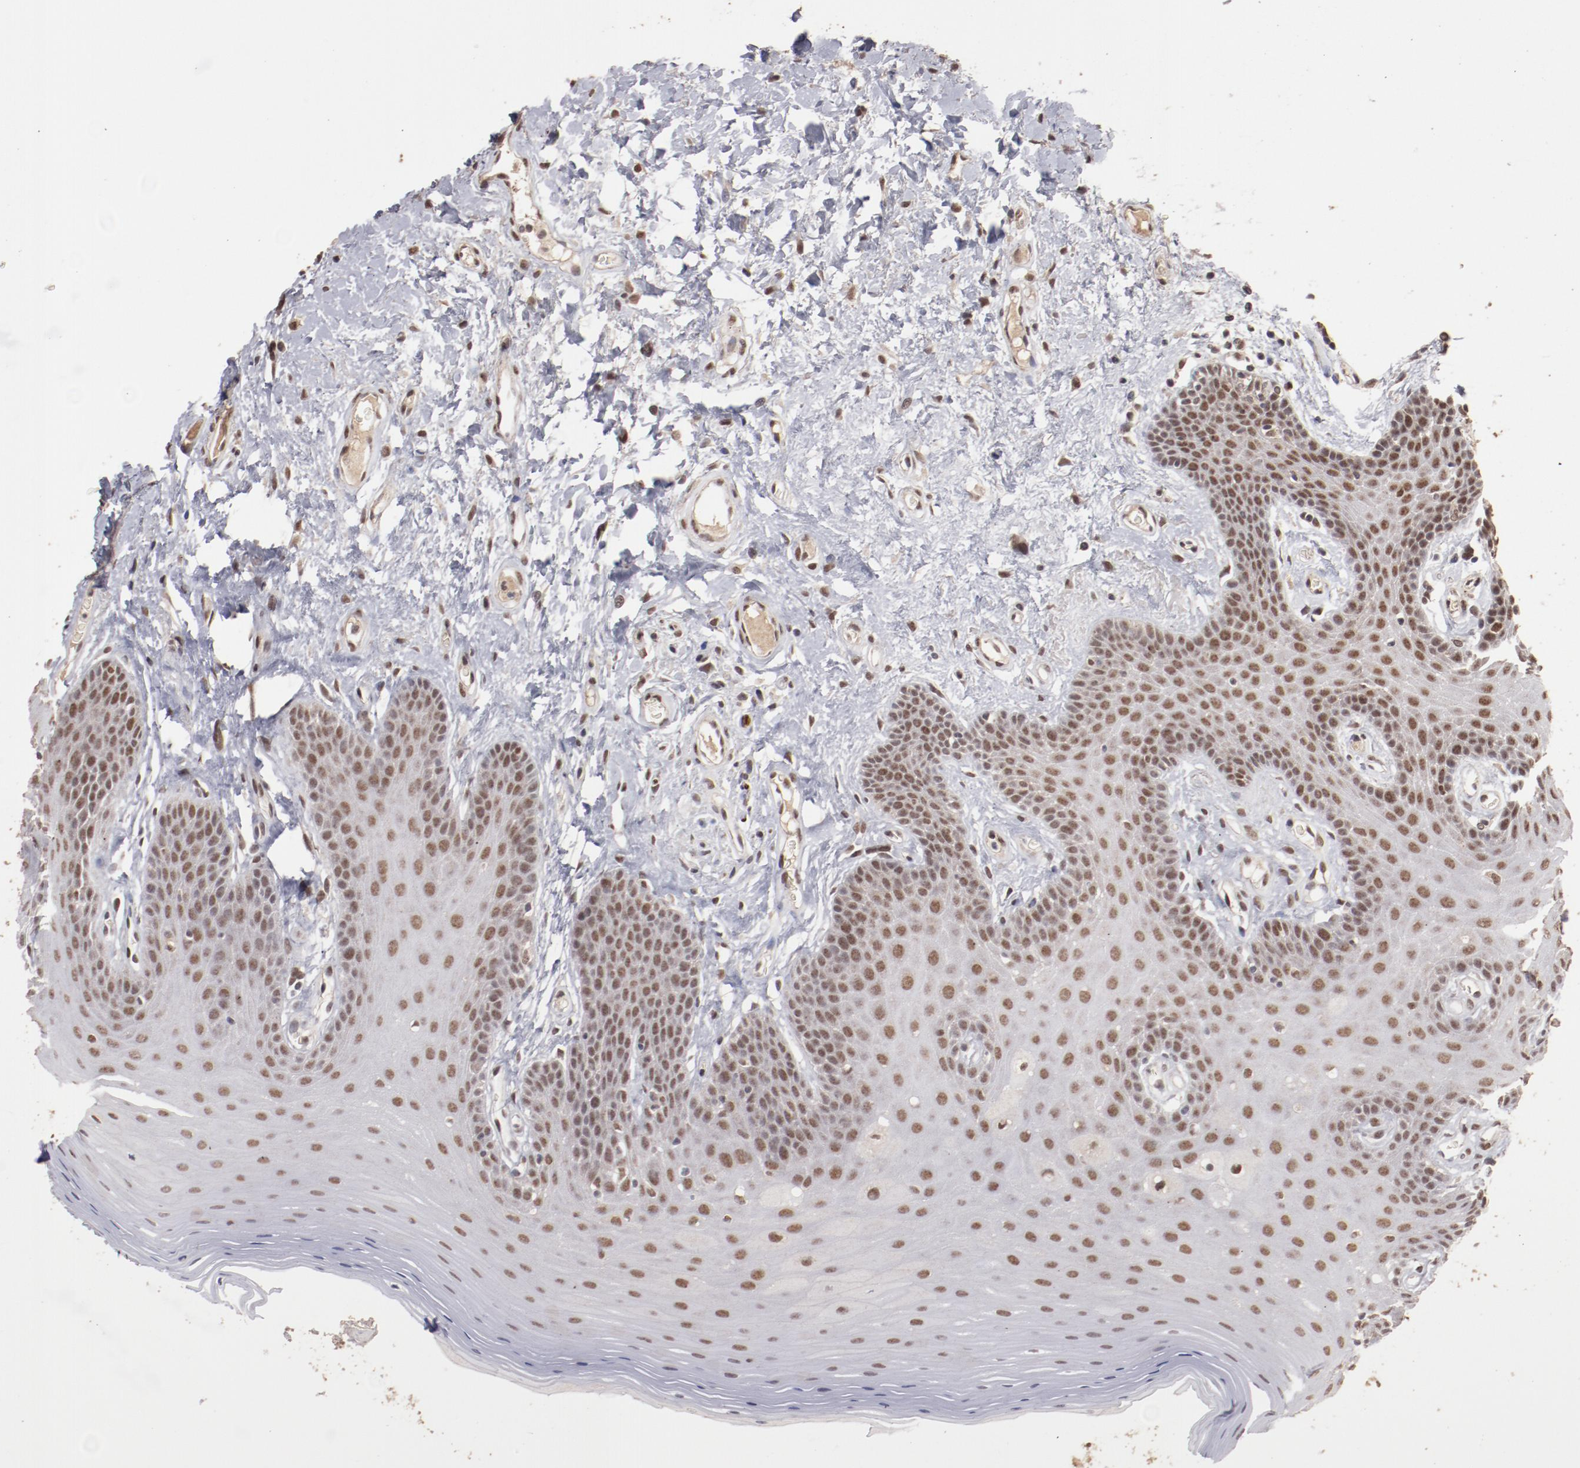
{"staining": {"intensity": "moderate", "quantity": ">75%", "location": "cytoplasmic/membranous,nuclear"}, "tissue": "oral mucosa", "cell_type": "Squamous epithelial cells", "image_type": "normal", "snomed": [{"axis": "morphology", "description": "Normal tissue, NOS"}, {"axis": "morphology", "description": "Squamous cell carcinoma, NOS"}, {"axis": "topography", "description": "Skeletal muscle"}, {"axis": "topography", "description": "Oral tissue"}, {"axis": "topography", "description": "Head-Neck"}], "caption": "A photomicrograph showing moderate cytoplasmic/membranous,nuclear positivity in approximately >75% of squamous epithelial cells in normal oral mucosa, as visualized by brown immunohistochemical staining.", "gene": "CLOCK", "patient": {"sex": "male", "age": 71}}